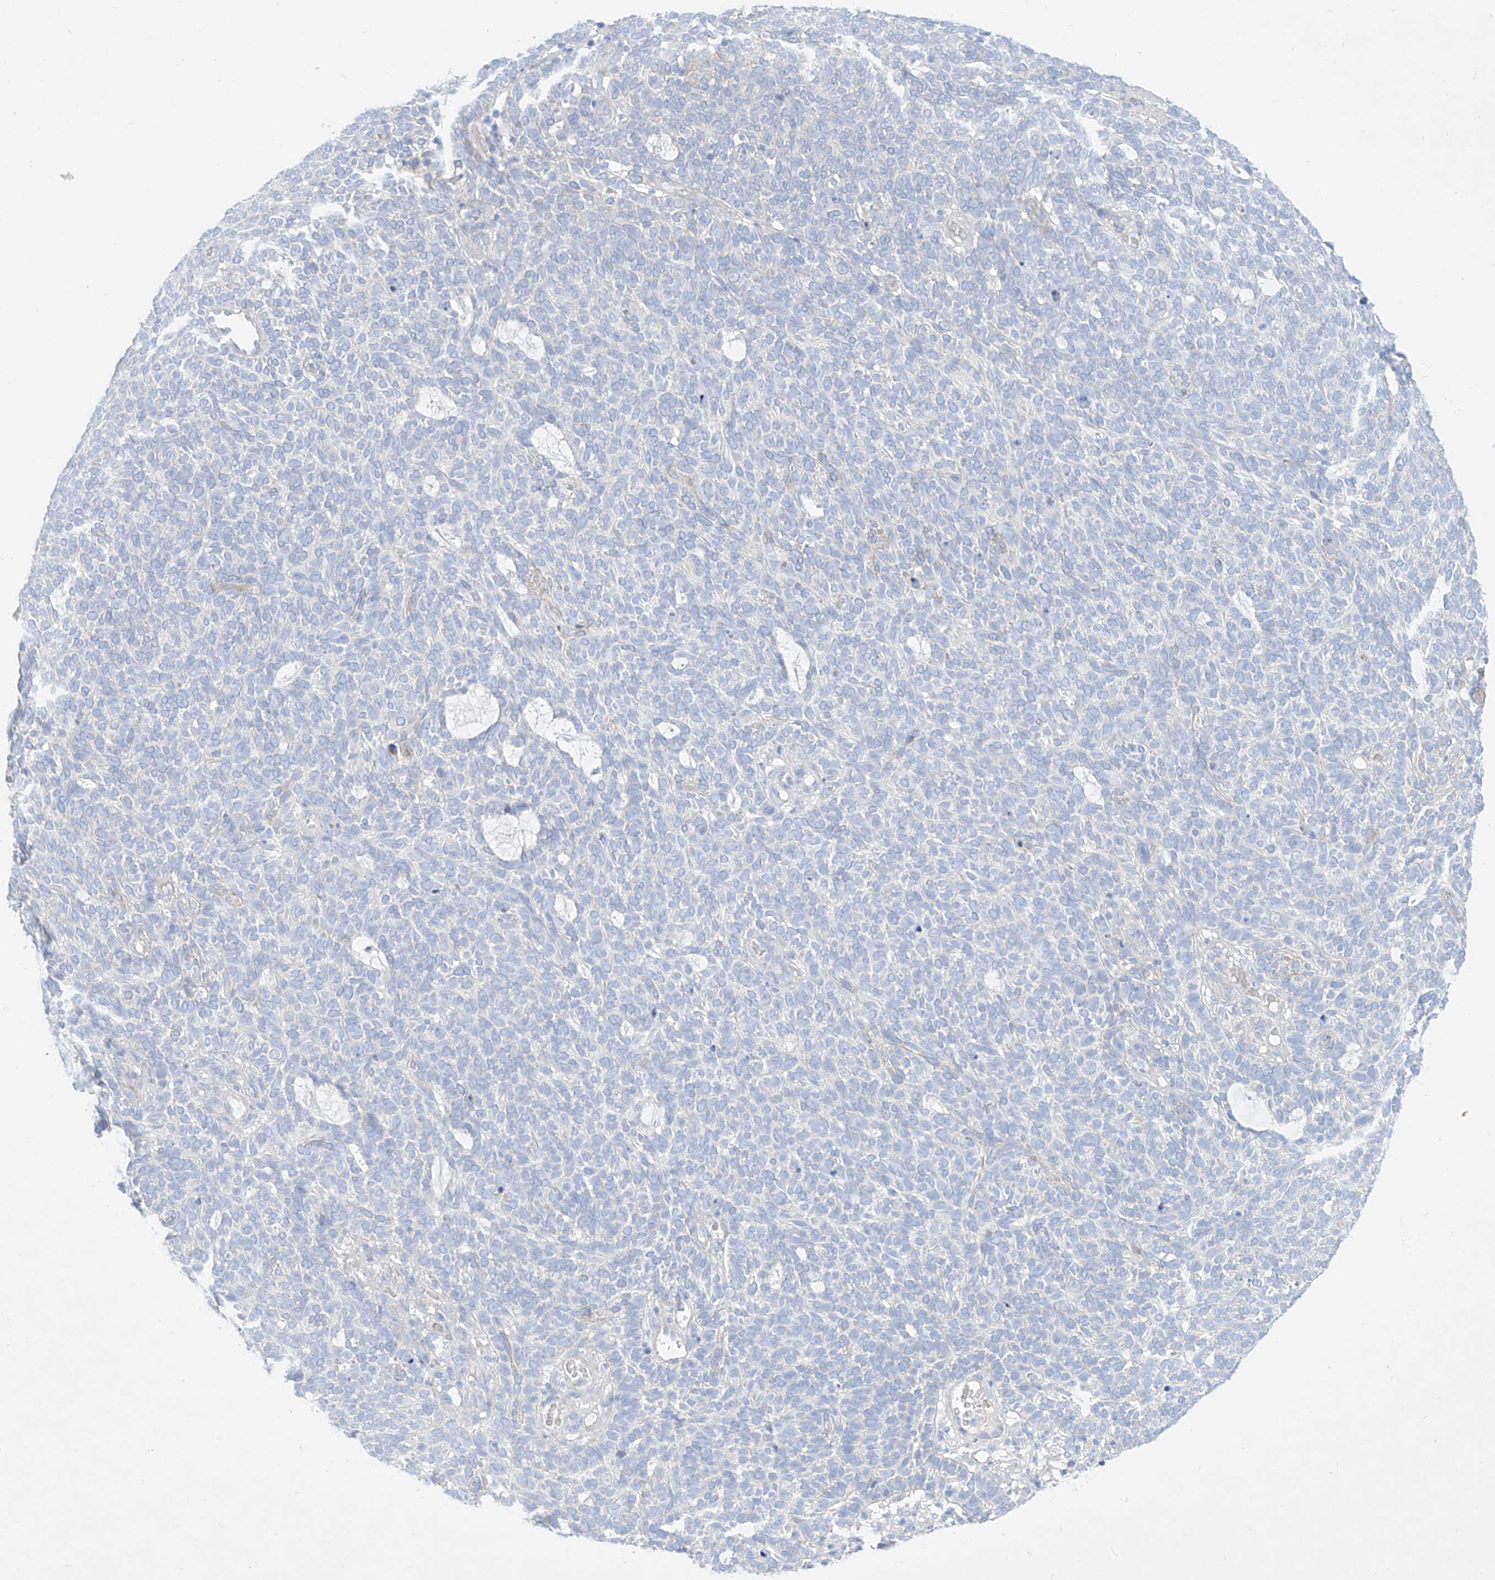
{"staining": {"intensity": "negative", "quantity": "none", "location": "none"}, "tissue": "skin cancer", "cell_type": "Tumor cells", "image_type": "cancer", "snomed": [{"axis": "morphology", "description": "Squamous cell carcinoma, NOS"}, {"axis": "topography", "description": "Skin"}], "caption": "Micrograph shows no significant protein staining in tumor cells of skin cancer (squamous cell carcinoma).", "gene": "AJM1", "patient": {"sex": "female", "age": 90}}